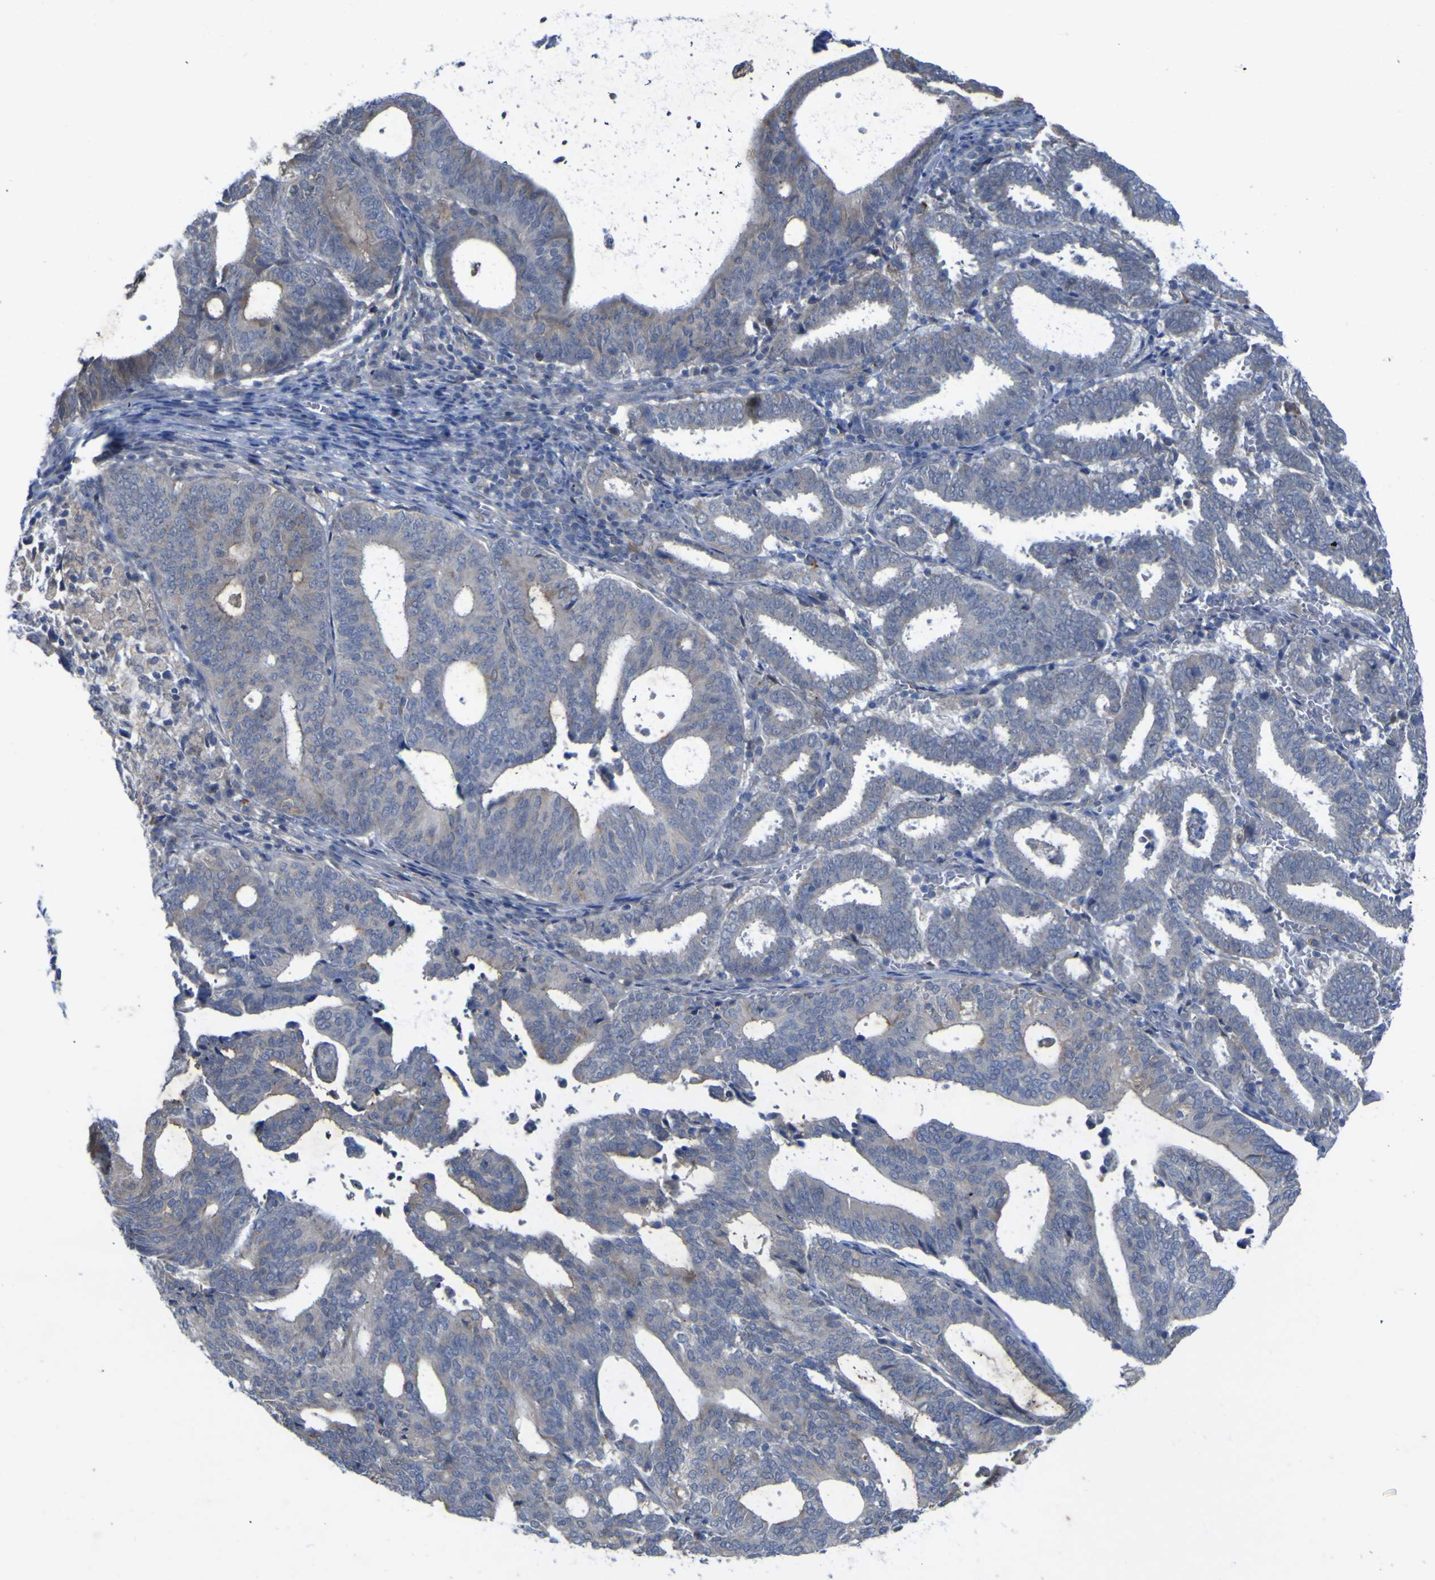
{"staining": {"intensity": "negative", "quantity": "none", "location": "none"}, "tissue": "endometrial cancer", "cell_type": "Tumor cells", "image_type": "cancer", "snomed": [{"axis": "morphology", "description": "Adenocarcinoma, NOS"}, {"axis": "topography", "description": "Uterus"}], "caption": "The micrograph shows no staining of tumor cells in endometrial cancer.", "gene": "TNFRSF11A", "patient": {"sex": "female", "age": 83}}